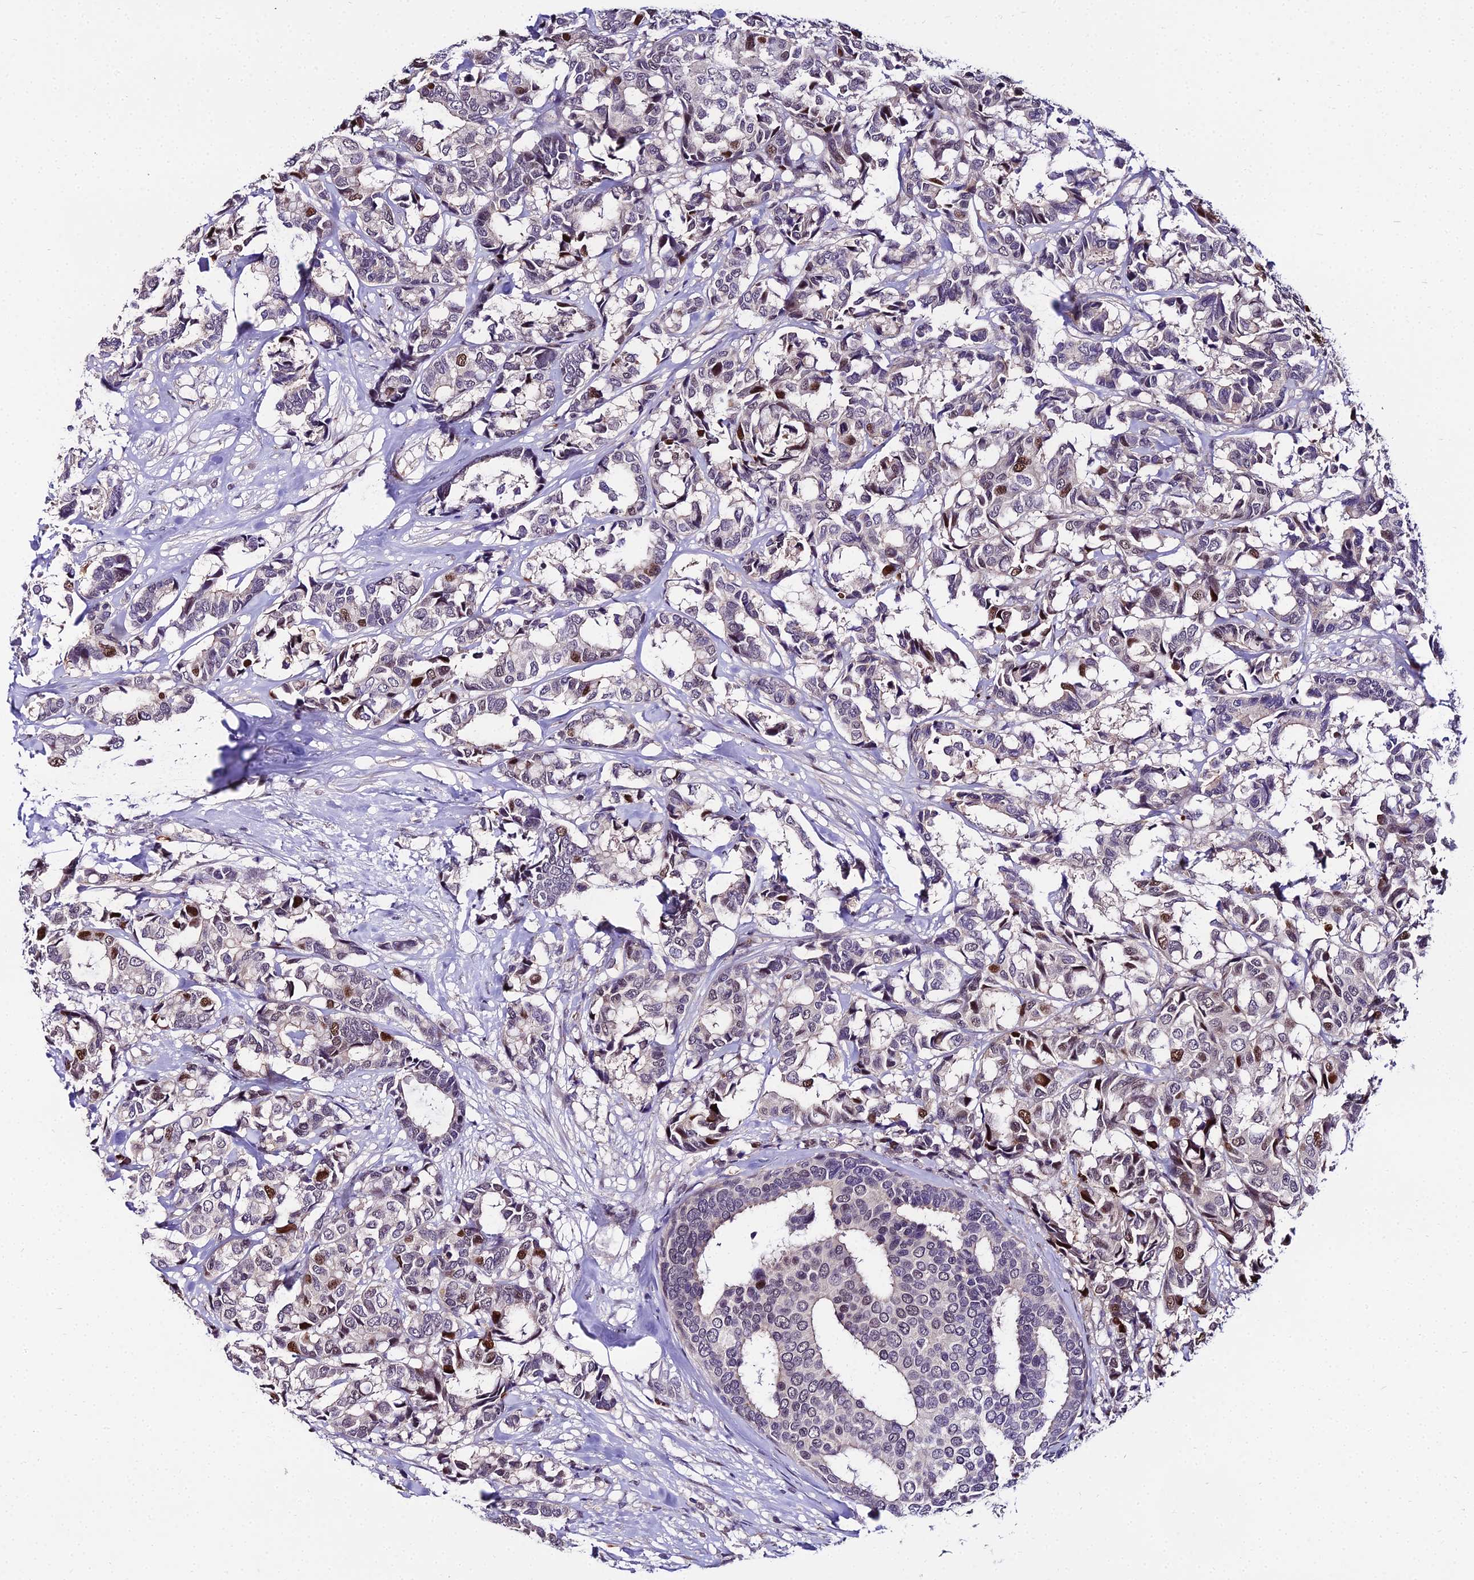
{"staining": {"intensity": "moderate", "quantity": "<25%", "location": "nuclear"}, "tissue": "breast cancer", "cell_type": "Tumor cells", "image_type": "cancer", "snomed": [{"axis": "morphology", "description": "Normal tissue, NOS"}, {"axis": "morphology", "description": "Duct carcinoma"}, {"axis": "topography", "description": "Breast"}], "caption": "Breast cancer (infiltrating ductal carcinoma) tissue shows moderate nuclear staining in approximately <25% of tumor cells", "gene": "TRIML2", "patient": {"sex": "female", "age": 87}}